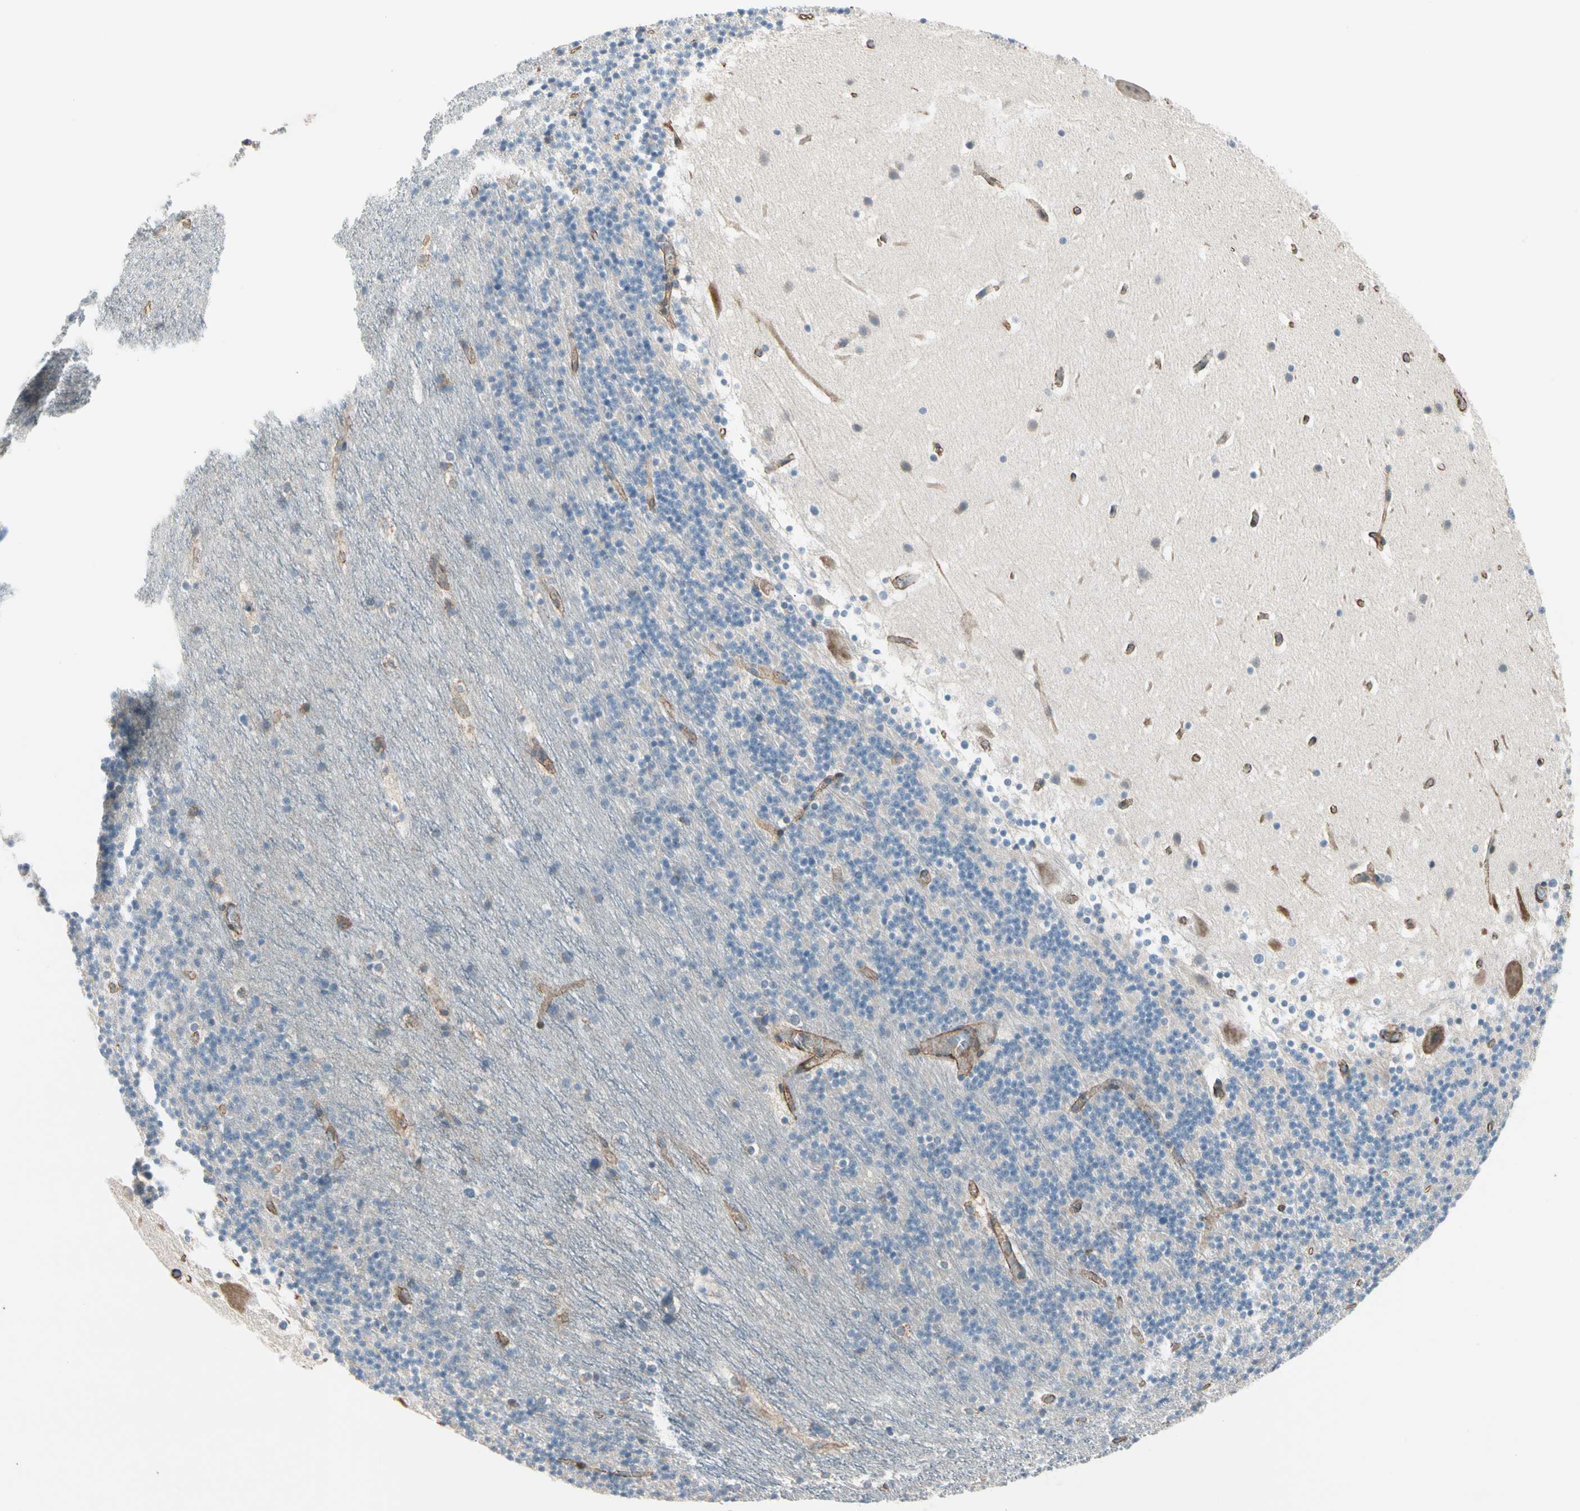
{"staining": {"intensity": "weak", "quantity": "25%-75%", "location": "cytoplasmic/membranous"}, "tissue": "cerebellum", "cell_type": "Cells in granular layer", "image_type": "normal", "snomed": [{"axis": "morphology", "description": "Normal tissue, NOS"}, {"axis": "topography", "description": "Cerebellum"}], "caption": "Weak cytoplasmic/membranous positivity for a protein is identified in approximately 25%-75% of cells in granular layer of unremarkable cerebellum using immunohistochemistry (IHC).", "gene": "LIMK2", "patient": {"sex": "male", "age": 45}}